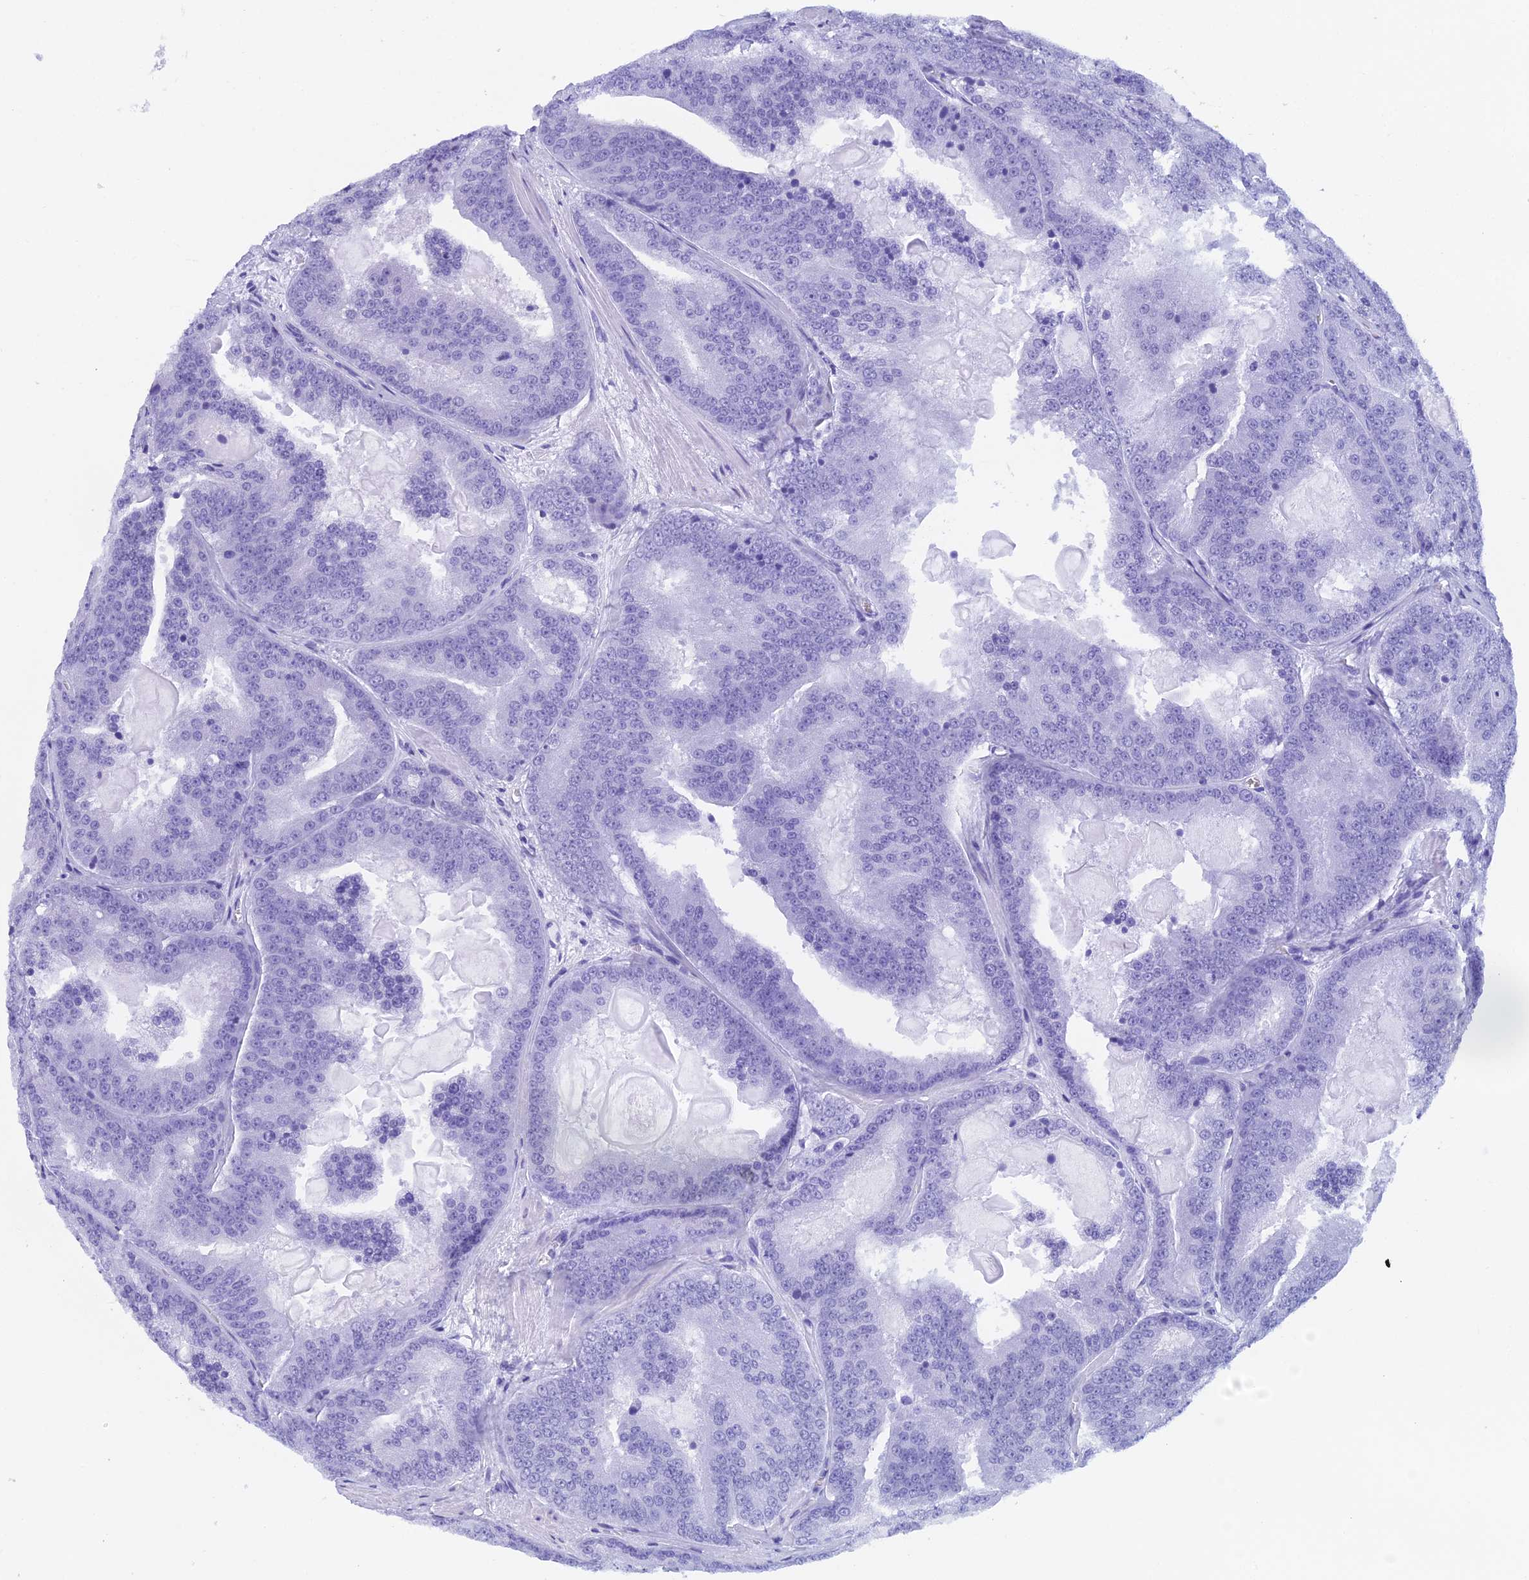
{"staining": {"intensity": "negative", "quantity": "none", "location": "none"}, "tissue": "prostate cancer", "cell_type": "Tumor cells", "image_type": "cancer", "snomed": [{"axis": "morphology", "description": "Adenocarcinoma, High grade"}, {"axis": "topography", "description": "Prostate"}], "caption": "DAB immunohistochemical staining of human prostate cancer exhibits no significant expression in tumor cells. (DAB immunohistochemistry, high magnification).", "gene": "GRWD1", "patient": {"sex": "male", "age": 61}}